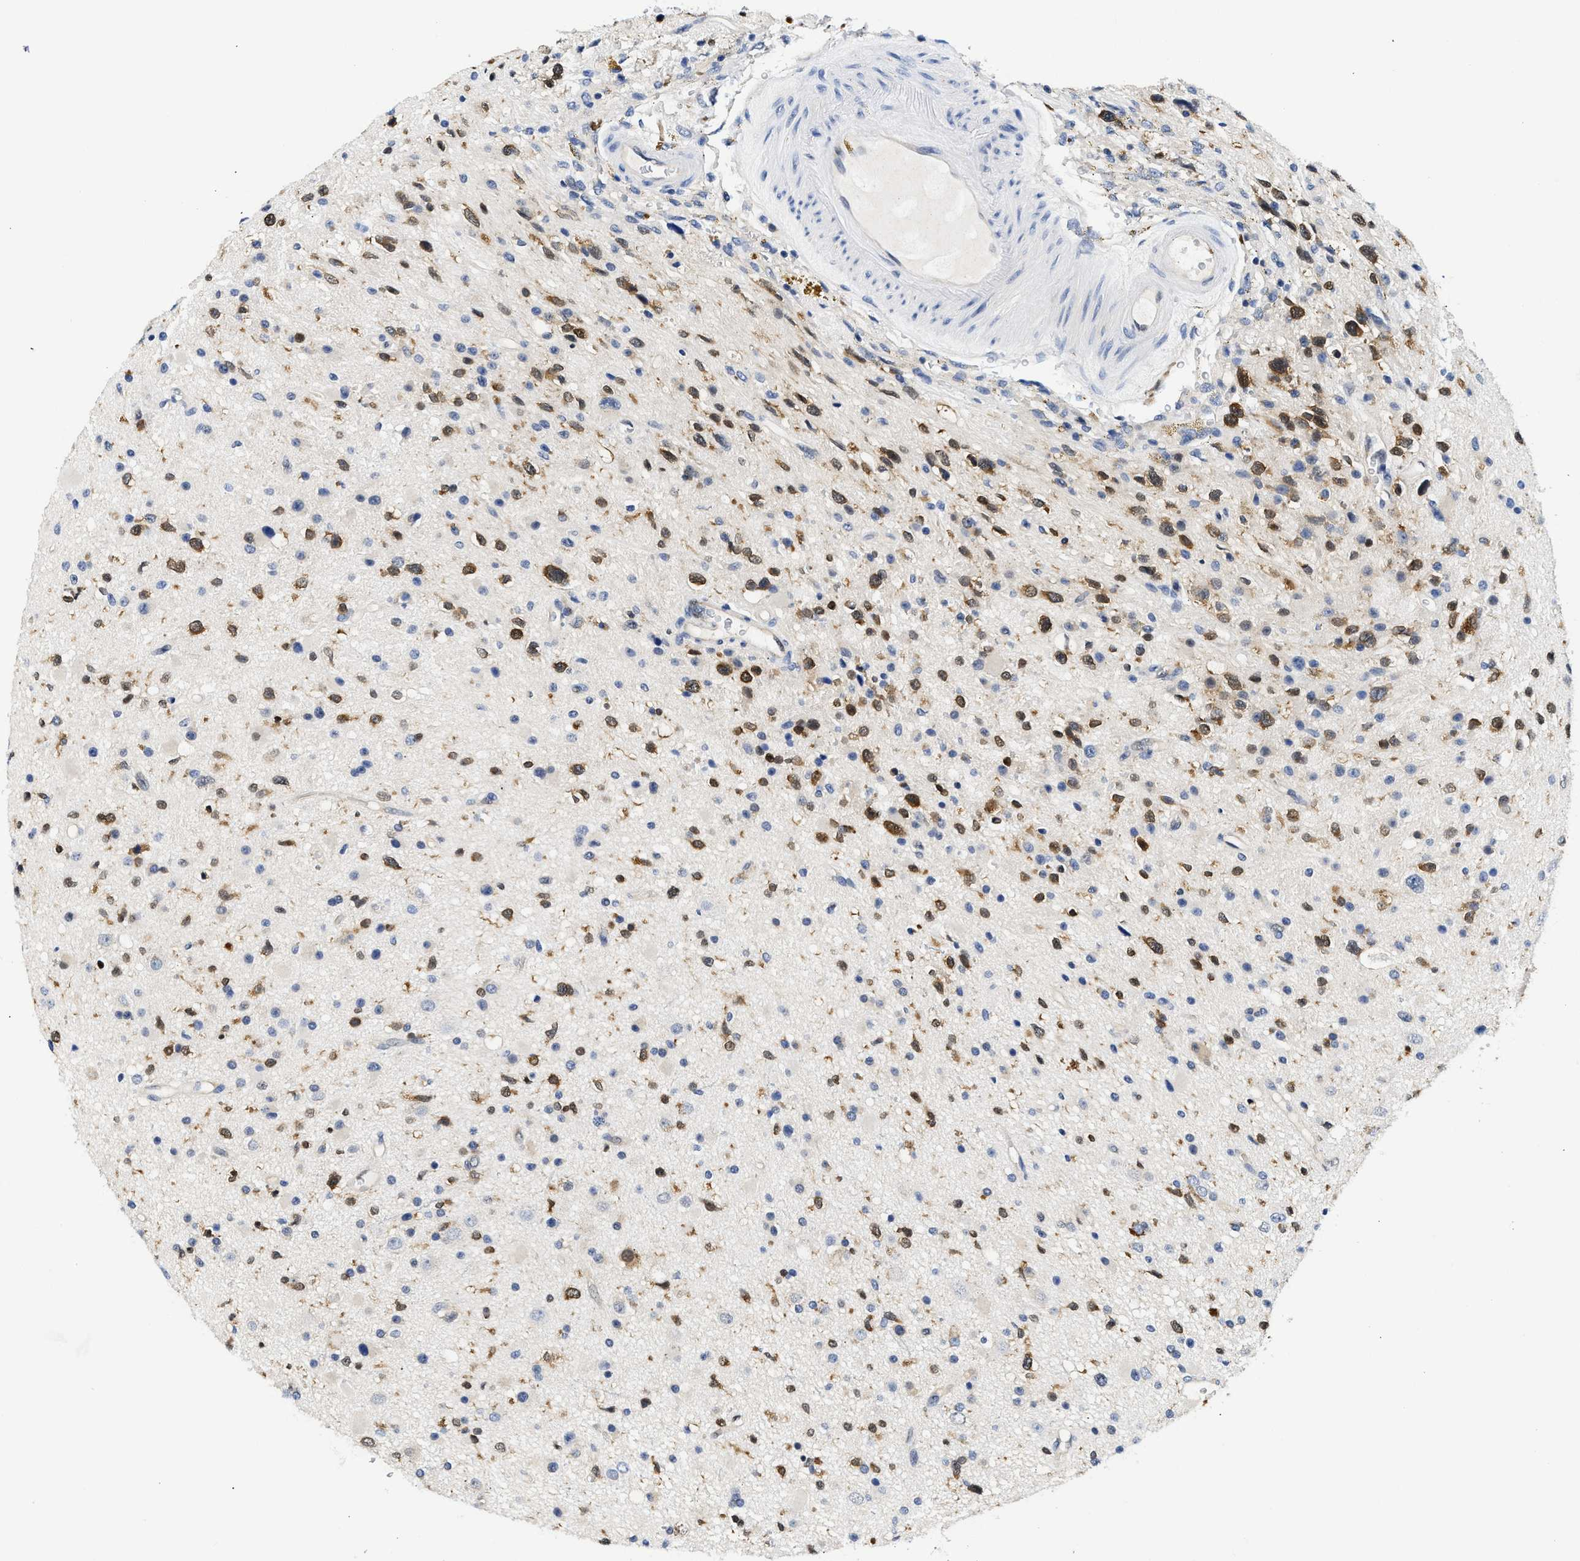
{"staining": {"intensity": "moderate", "quantity": "25%-75%", "location": "cytoplasmic/membranous,nuclear"}, "tissue": "glioma", "cell_type": "Tumor cells", "image_type": "cancer", "snomed": [{"axis": "morphology", "description": "Glioma, malignant, High grade"}, {"axis": "topography", "description": "Brain"}], "caption": "This is an image of IHC staining of glioma, which shows moderate expression in the cytoplasmic/membranous and nuclear of tumor cells.", "gene": "XPO5", "patient": {"sex": "male", "age": 33}}